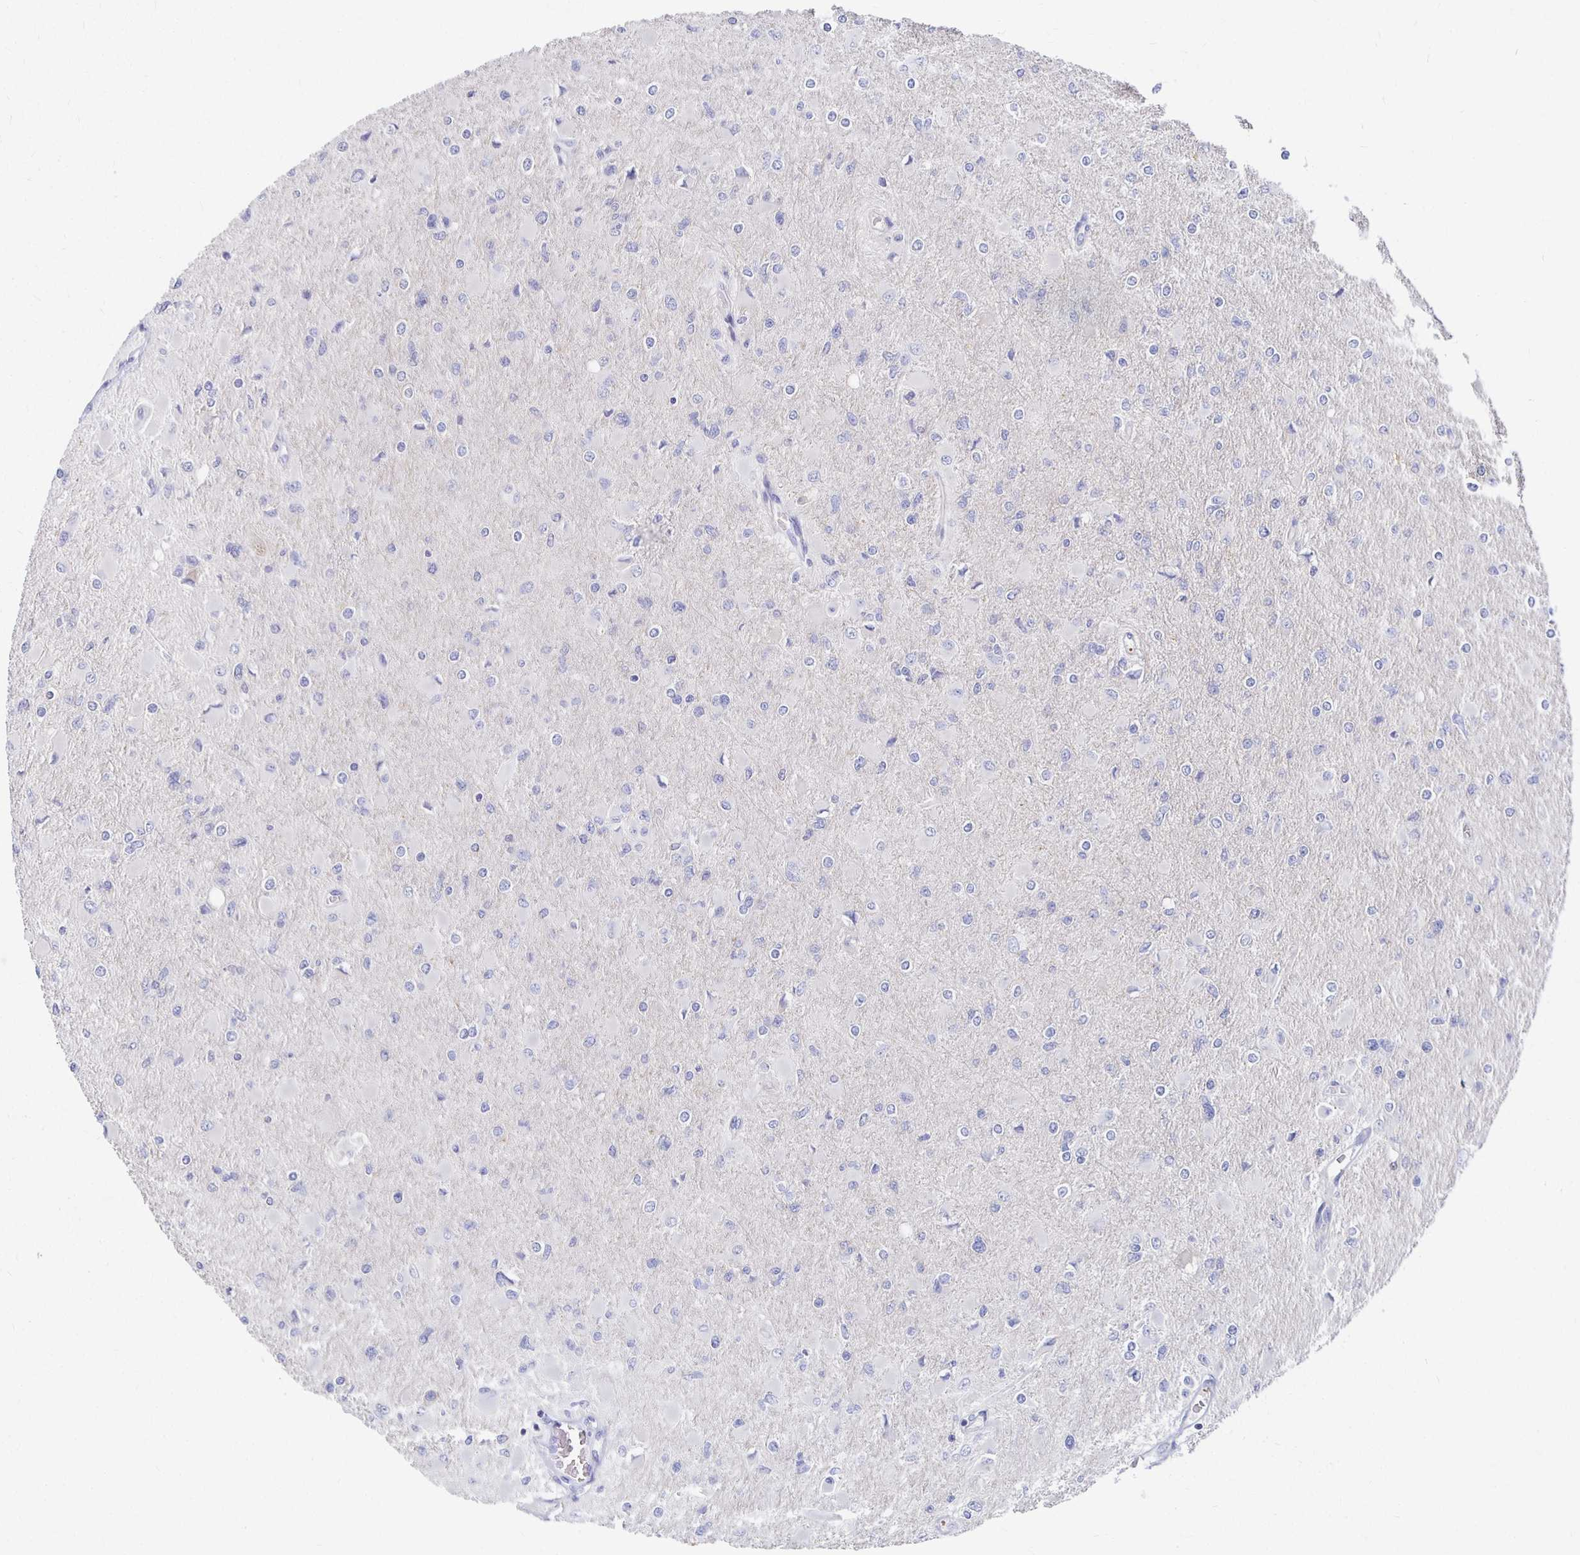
{"staining": {"intensity": "negative", "quantity": "none", "location": "none"}, "tissue": "glioma", "cell_type": "Tumor cells", "image_type": "cancer", "snomed": [{"axis": "morphology", "description": "Glioma, malignant, High grade"}, {"axis": "topography", "description": "Cerebral cortex"}], "caption": "This is an immunohistochemistry histopathology image of glioma. There is no positivity in tumor cells.", "gene": "FKRP", "patient": {"sex": "female", "age": 36}}